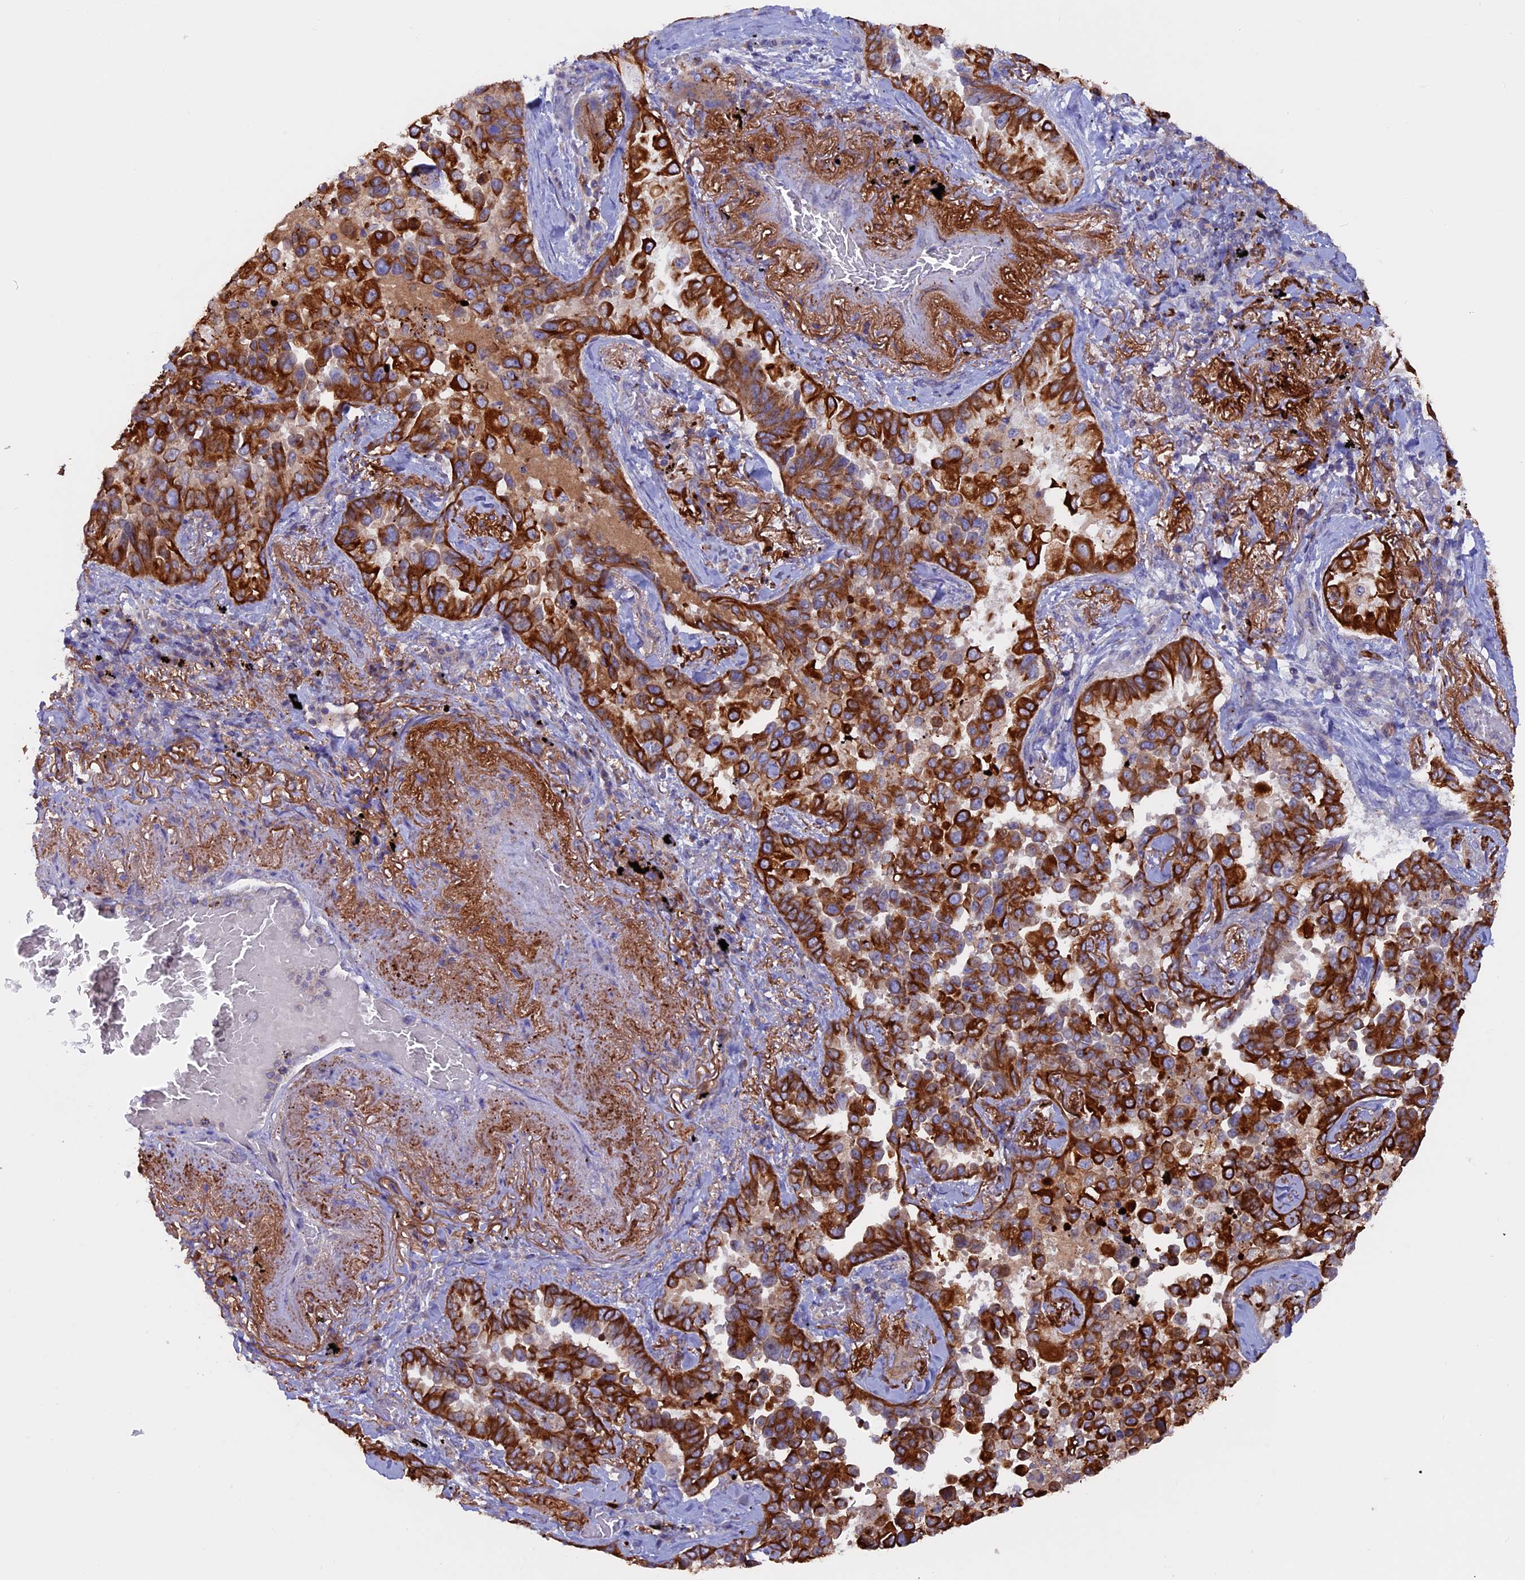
{"staining": {"intensity": "strong", "quantity": ">75%", "location": "cytoplasmic/membranous"}, "tissue": "lung cancer", "cell_type": "Tumor cells", "image_type": "cancer", "snomed": [{"axis": "morphology", "description": "Adenocarcinoma, NOS"}, {"axis": "topography", "description": "Lung"}], "caption": "Strong cytoplasmic/membranous staining for a protein is seen in about >75% of tumor cells of lung adenocarcinoma using IHC.", "gene": "PTPN9", "patient": {"sex": "female", "age": 67}}